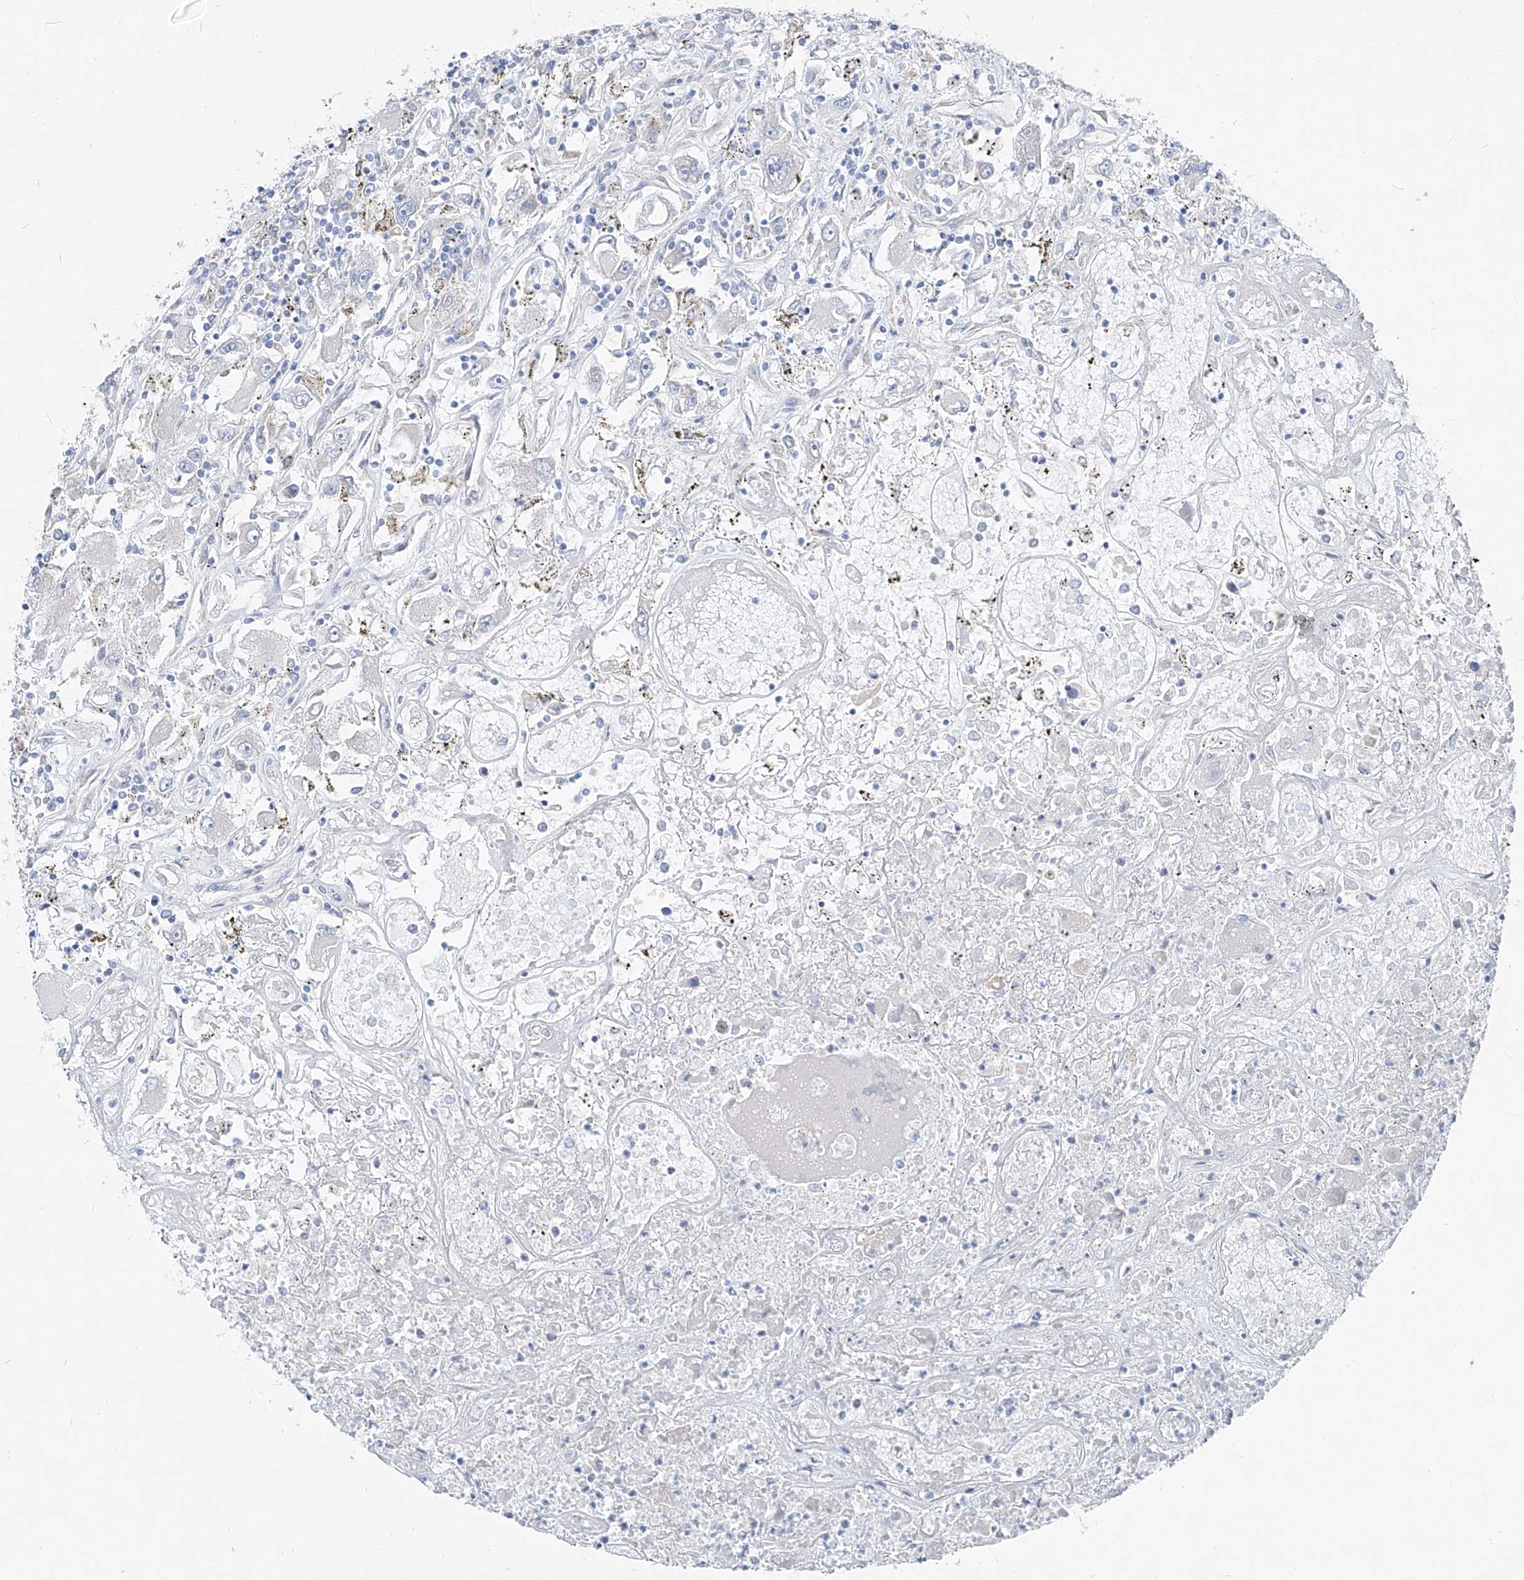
{"staining": {"intensity": "negative", "quantity": "none", "location": "none"}, "tissue": "renal cancer", "cell_type": "Tumor cells", "image_type": "cancer", "snomed": [{"axis": "morphology", "description": "Adenocarcinoma, NOS"}, {"axis": "topography", "description": "Kidney"}], "caption": "High power microscopy histopathology image of an immunohistochemistry histopathology image of renal adenocarcinoma, revealing no significant staining in tumor cells.", "gene": "UFL1", "patient": {"sex": "female", "age": 52}}